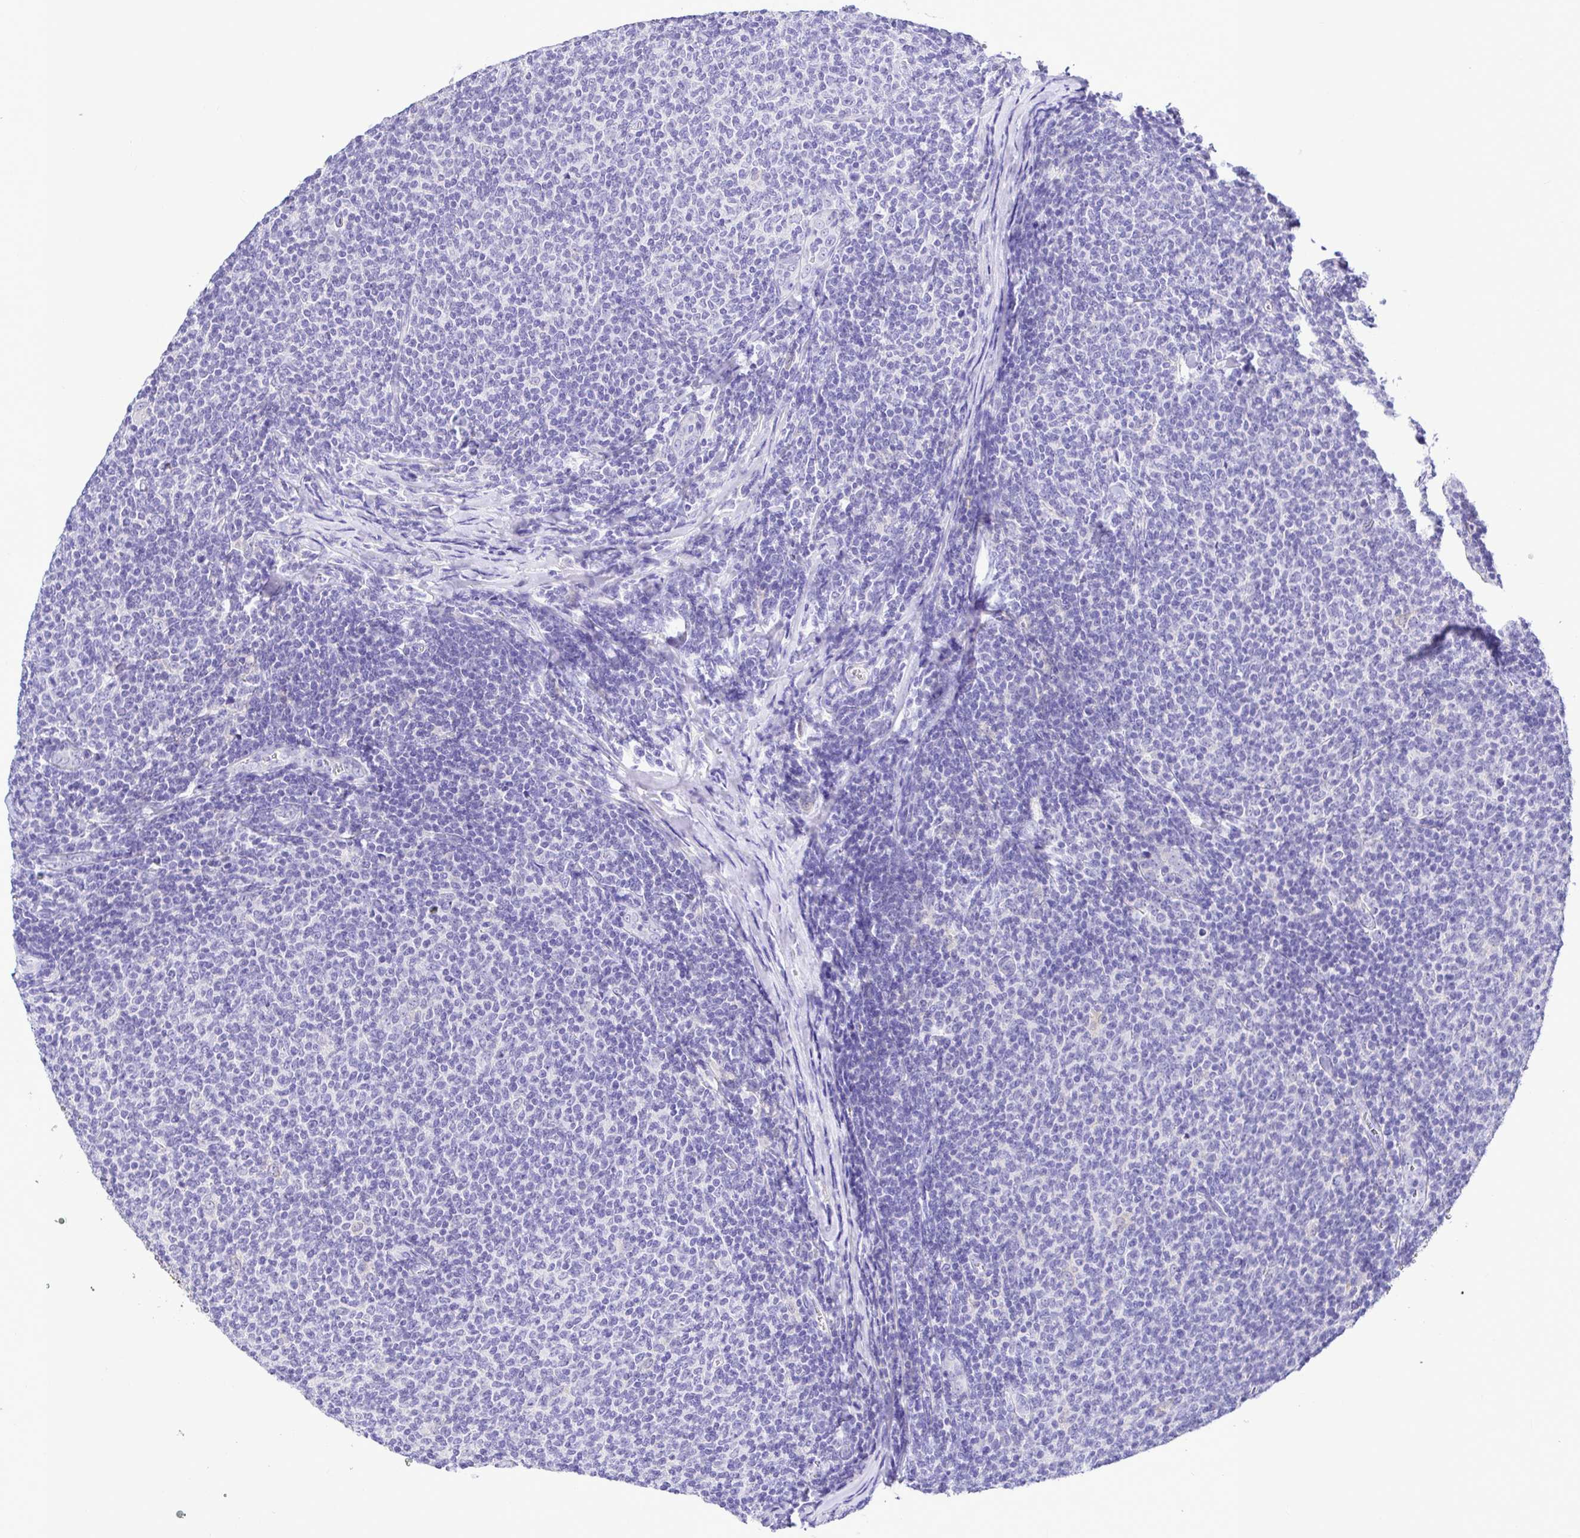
{"staining": {"intensity": "negative", "quantity": "none", "location": "none"}, "tissue": "lymphoma", "cell_type": "Tumor cells", "image_type": "cancer", "snomed": [{"axis": "morphology", "description": "Malignant lymphoma, non-Hodgkin's type, Low grade"}, {"axis": "topography", "description": "Lymph node"}], "caption": "IHC photomicrograph of human low-grade malignant lymphoma, non-Hodgkin's type stained for a protein (brown), which displays no positivity in tumor cells.", "gene": "BACE2", "patient": {"sex": "male", "age": 52}}